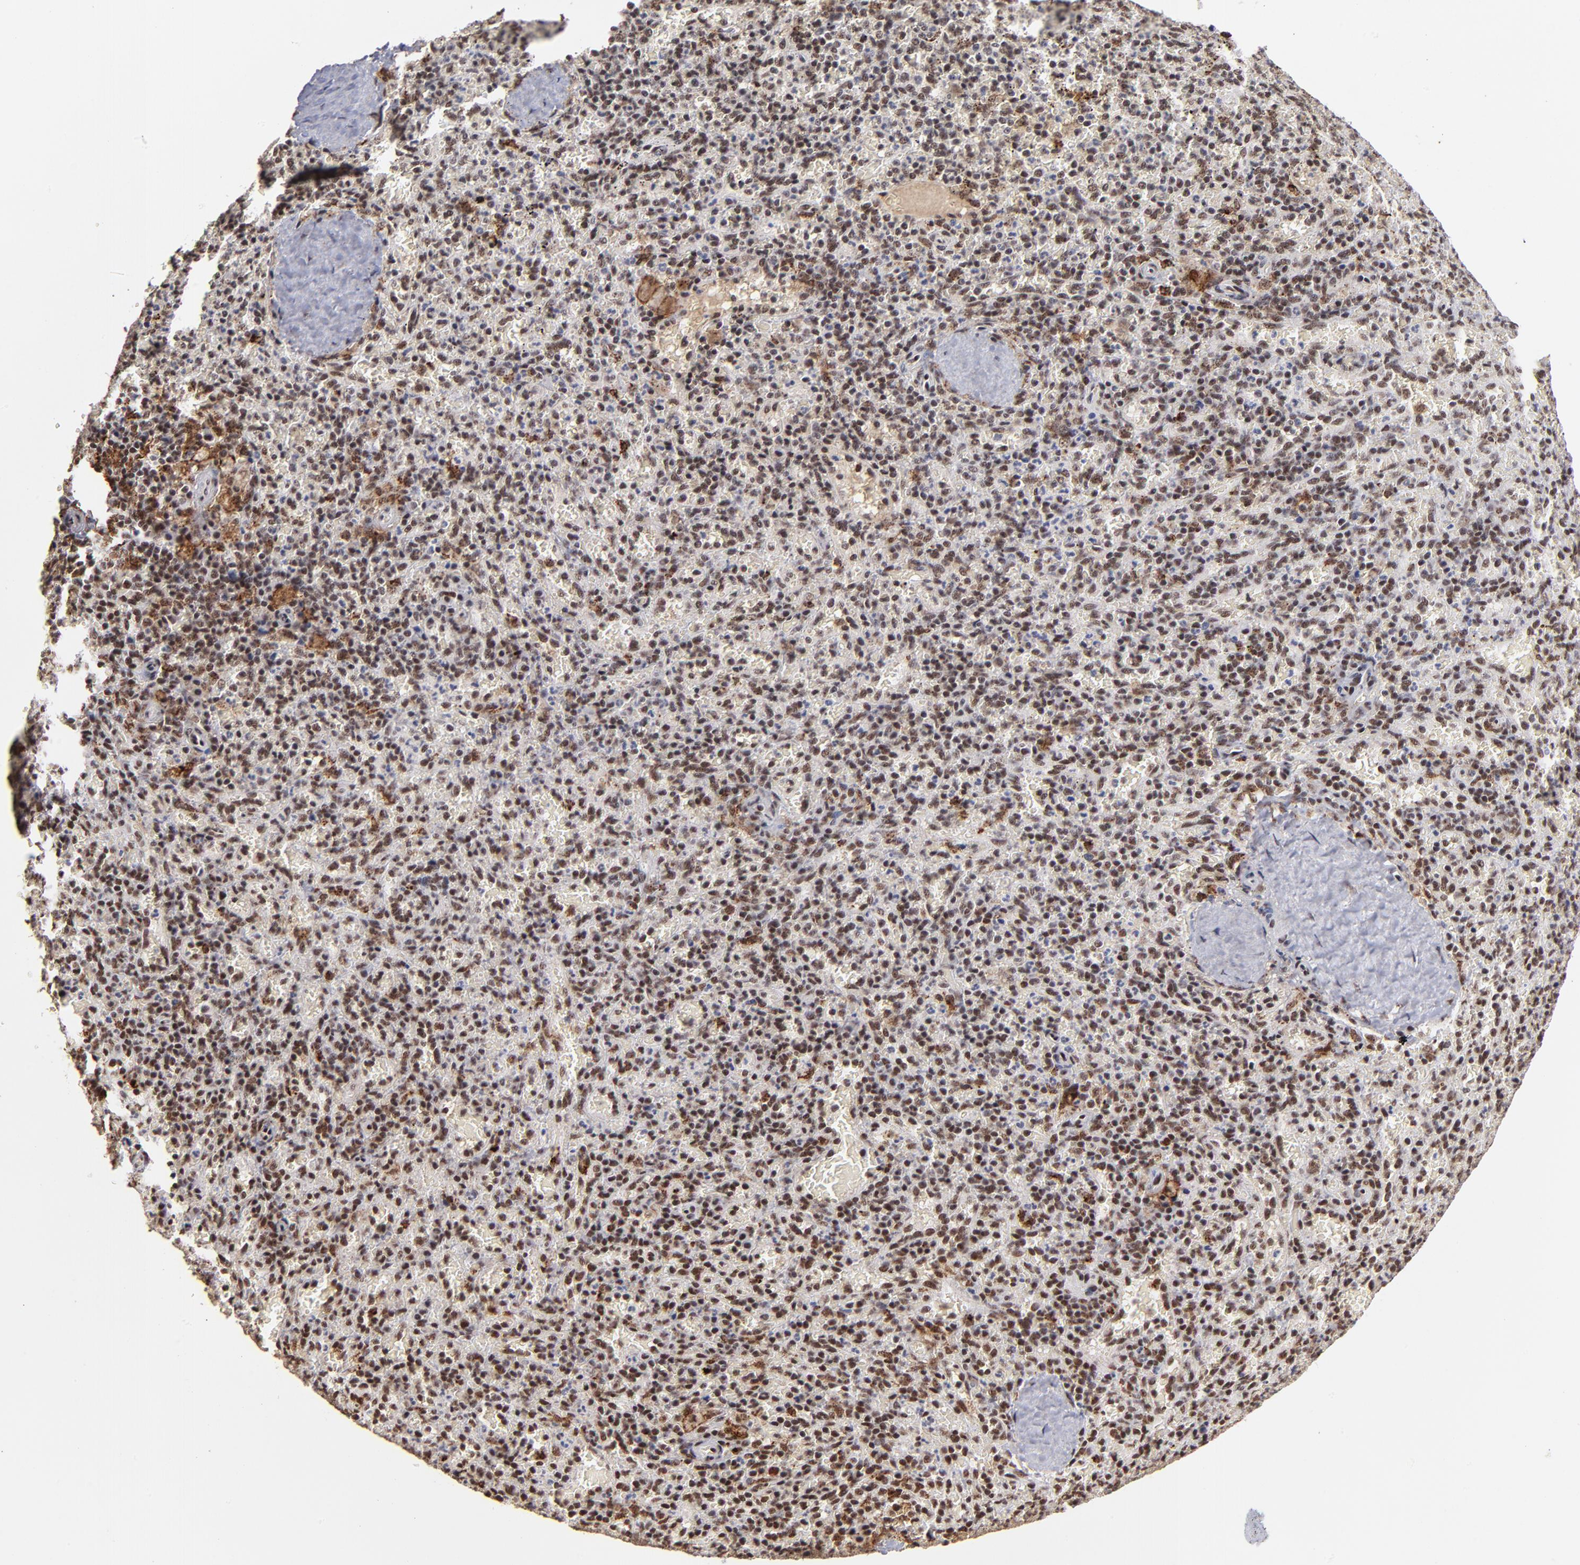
{"staining": {"intensity": "moderate", "quantity": ">75%", "location": "nuclear"}, "tissue": "spleen", "cell_type": "Cells in red pulp", "image_type": "normal", "snomed": [{"axis": "morphology", "description": "Normal tissue, NOS"}, {"axis": "topography", "description": "Spleen"}], "caption": "Immunohistochemistry micrograph of unremarkable spleen: human spleen stained using immunohistochemistry demonstrates medium levels of moderate protein expression localized specifically in the nuclear of cells in red pulp, appearing as a nuclear brown color.", "gene": "ZNF146", "patient": {"sex": "female", "age": 50}}